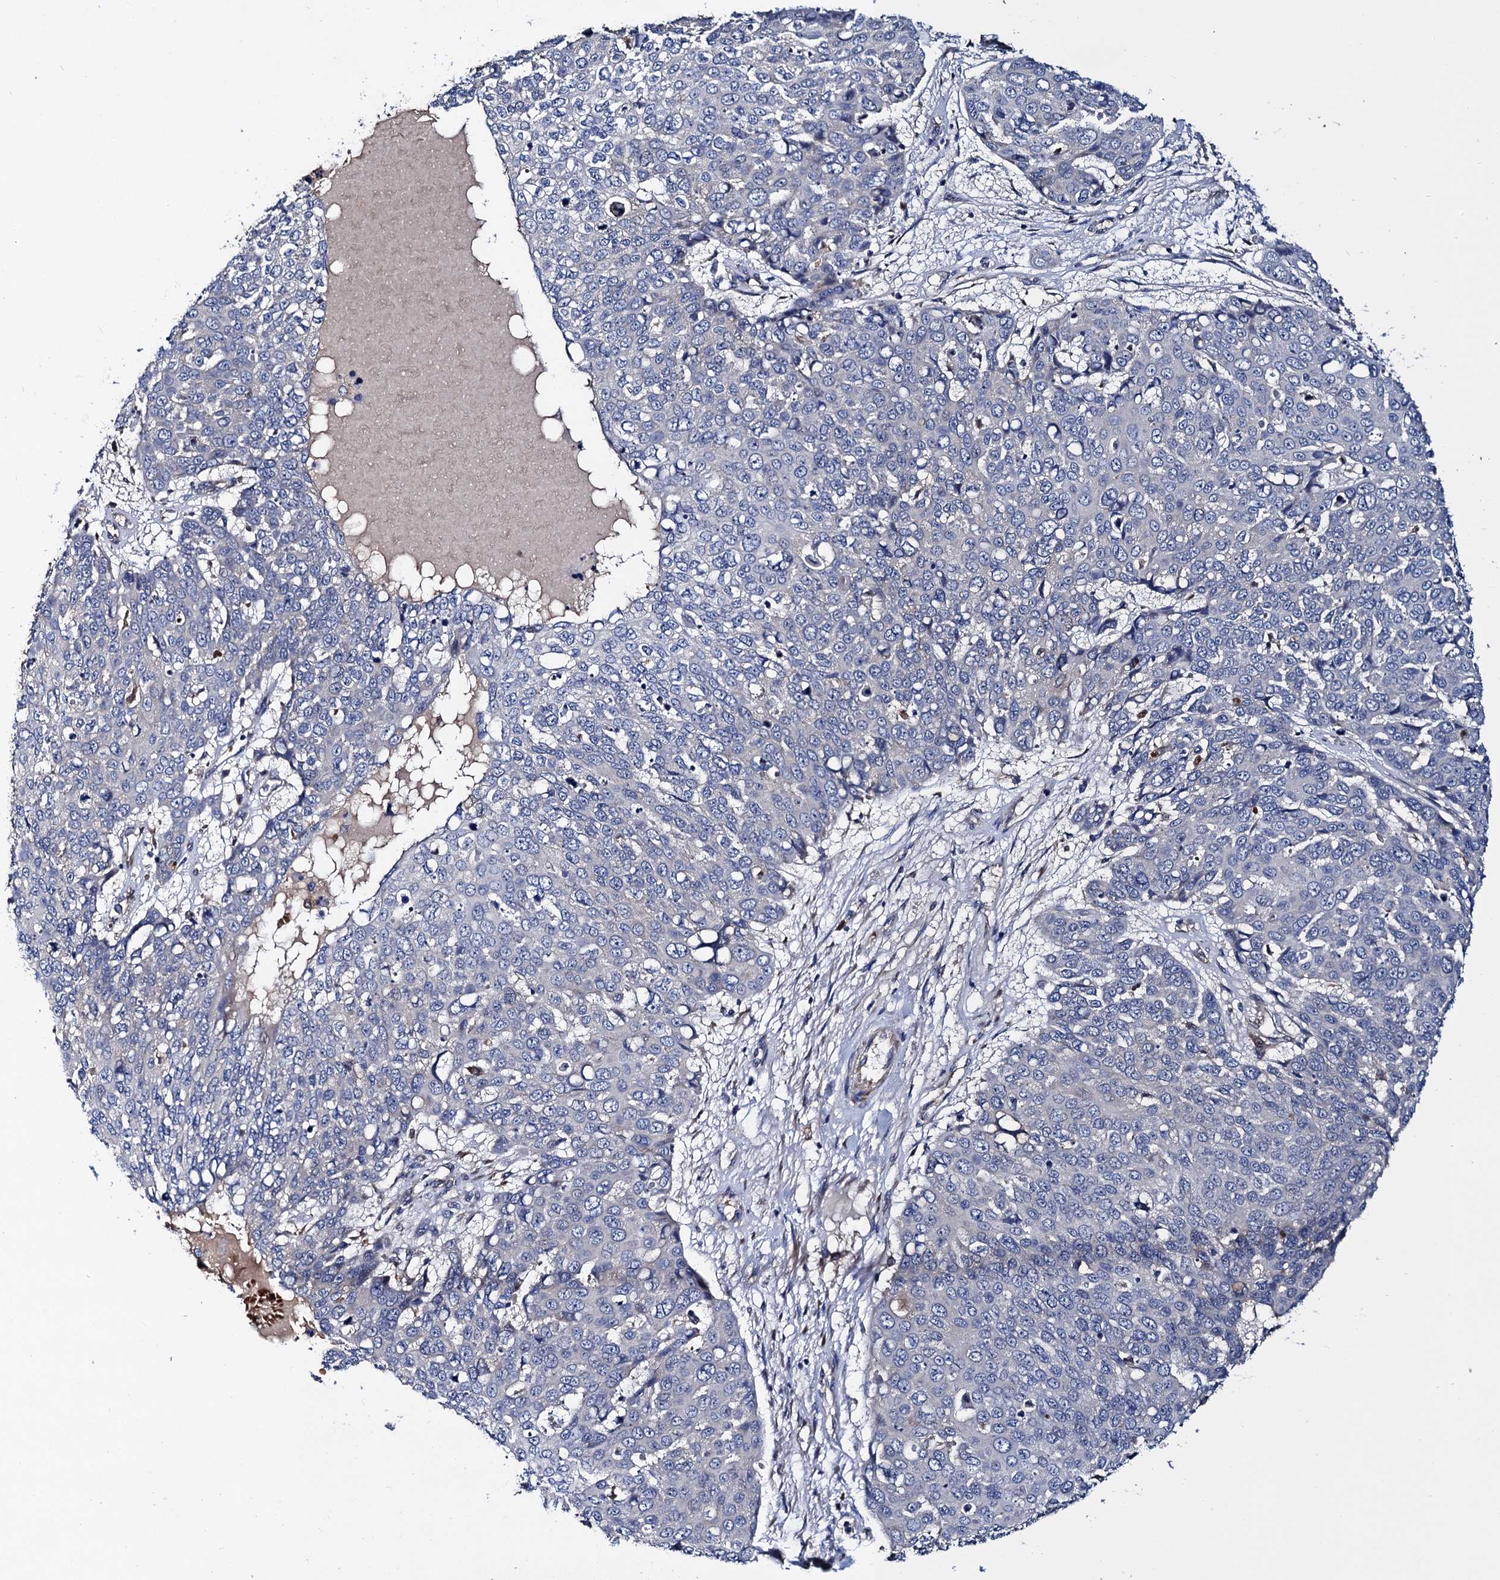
{"staining": {"intensity": "negative", "quantity": "none", "location": "none"}, "tissue": "skin cancer", "cell_type": "Tumor cells", "image_type": "cancer", "snomed": [{"axis": "morphology", "description": "Squamous cell carcinoma, NOS"}, {"axis": "topography", "description": "Skin"}], "caption": "A photomicrograph of human squamous cell carcinoma (skin) is negative for staining in tumor cells.", "gene": "TRMT112", "patient": {"sex": "male", "age": 71}}